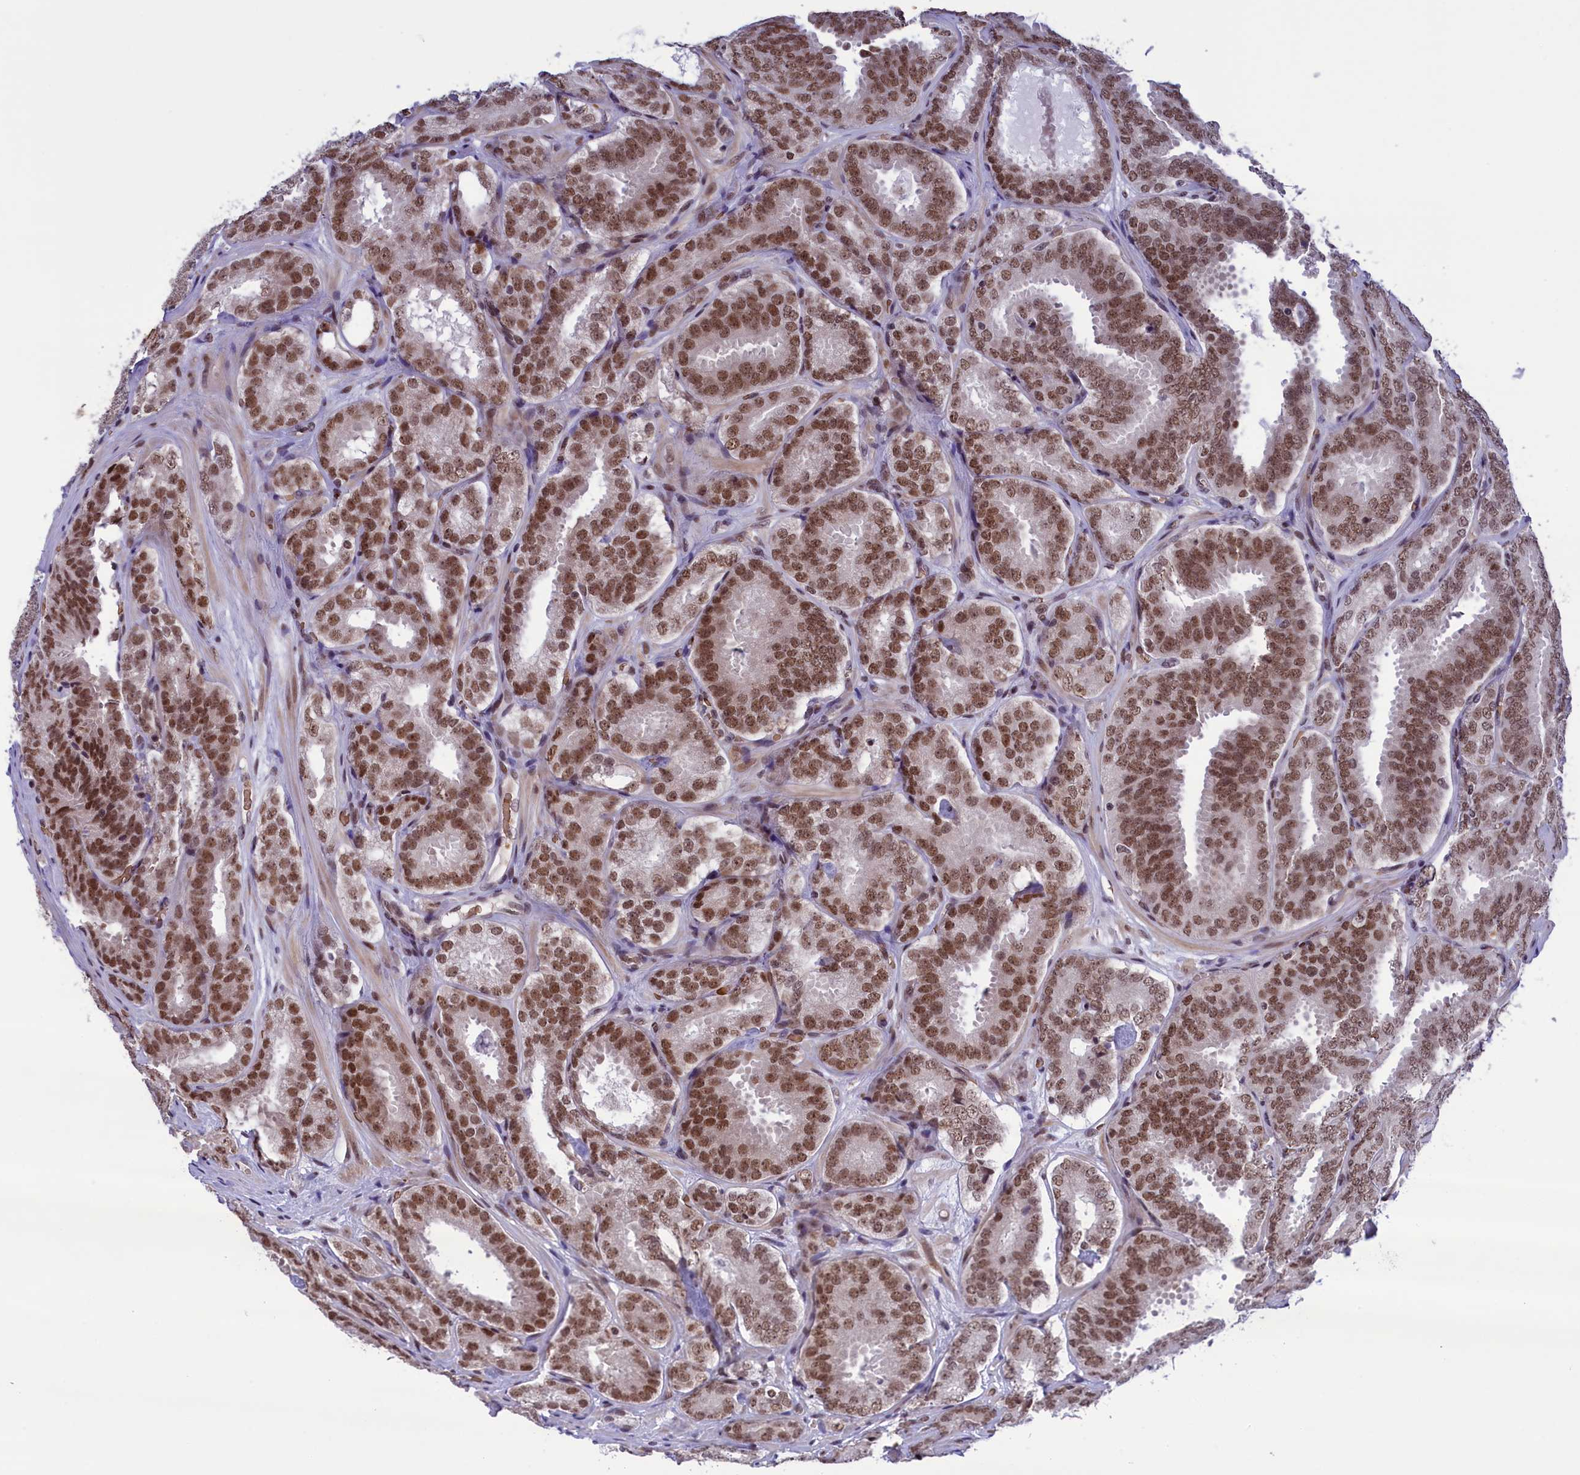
{"staining": {"intensity": "moderate", "quantity": ">75%", "location": "nuclear"}, "tissue": "prostate cancer", "cell_type": "Tumor cells", "image_type": "cancer", "snomed": [{"axis": "morphology", "description": "Adenocarcinoma, High grade"}, {"axis": "topography", "description": "Prostate"}], "caption": "Prostate high-grade adenocarcinoma was stained to show a protein in brown. There is medium levels of moderate nuclear staining in approximately >75% of tumor cells.", "gene": "MPHOSPH8", "patient": {"sex": "male", "age": 63}}